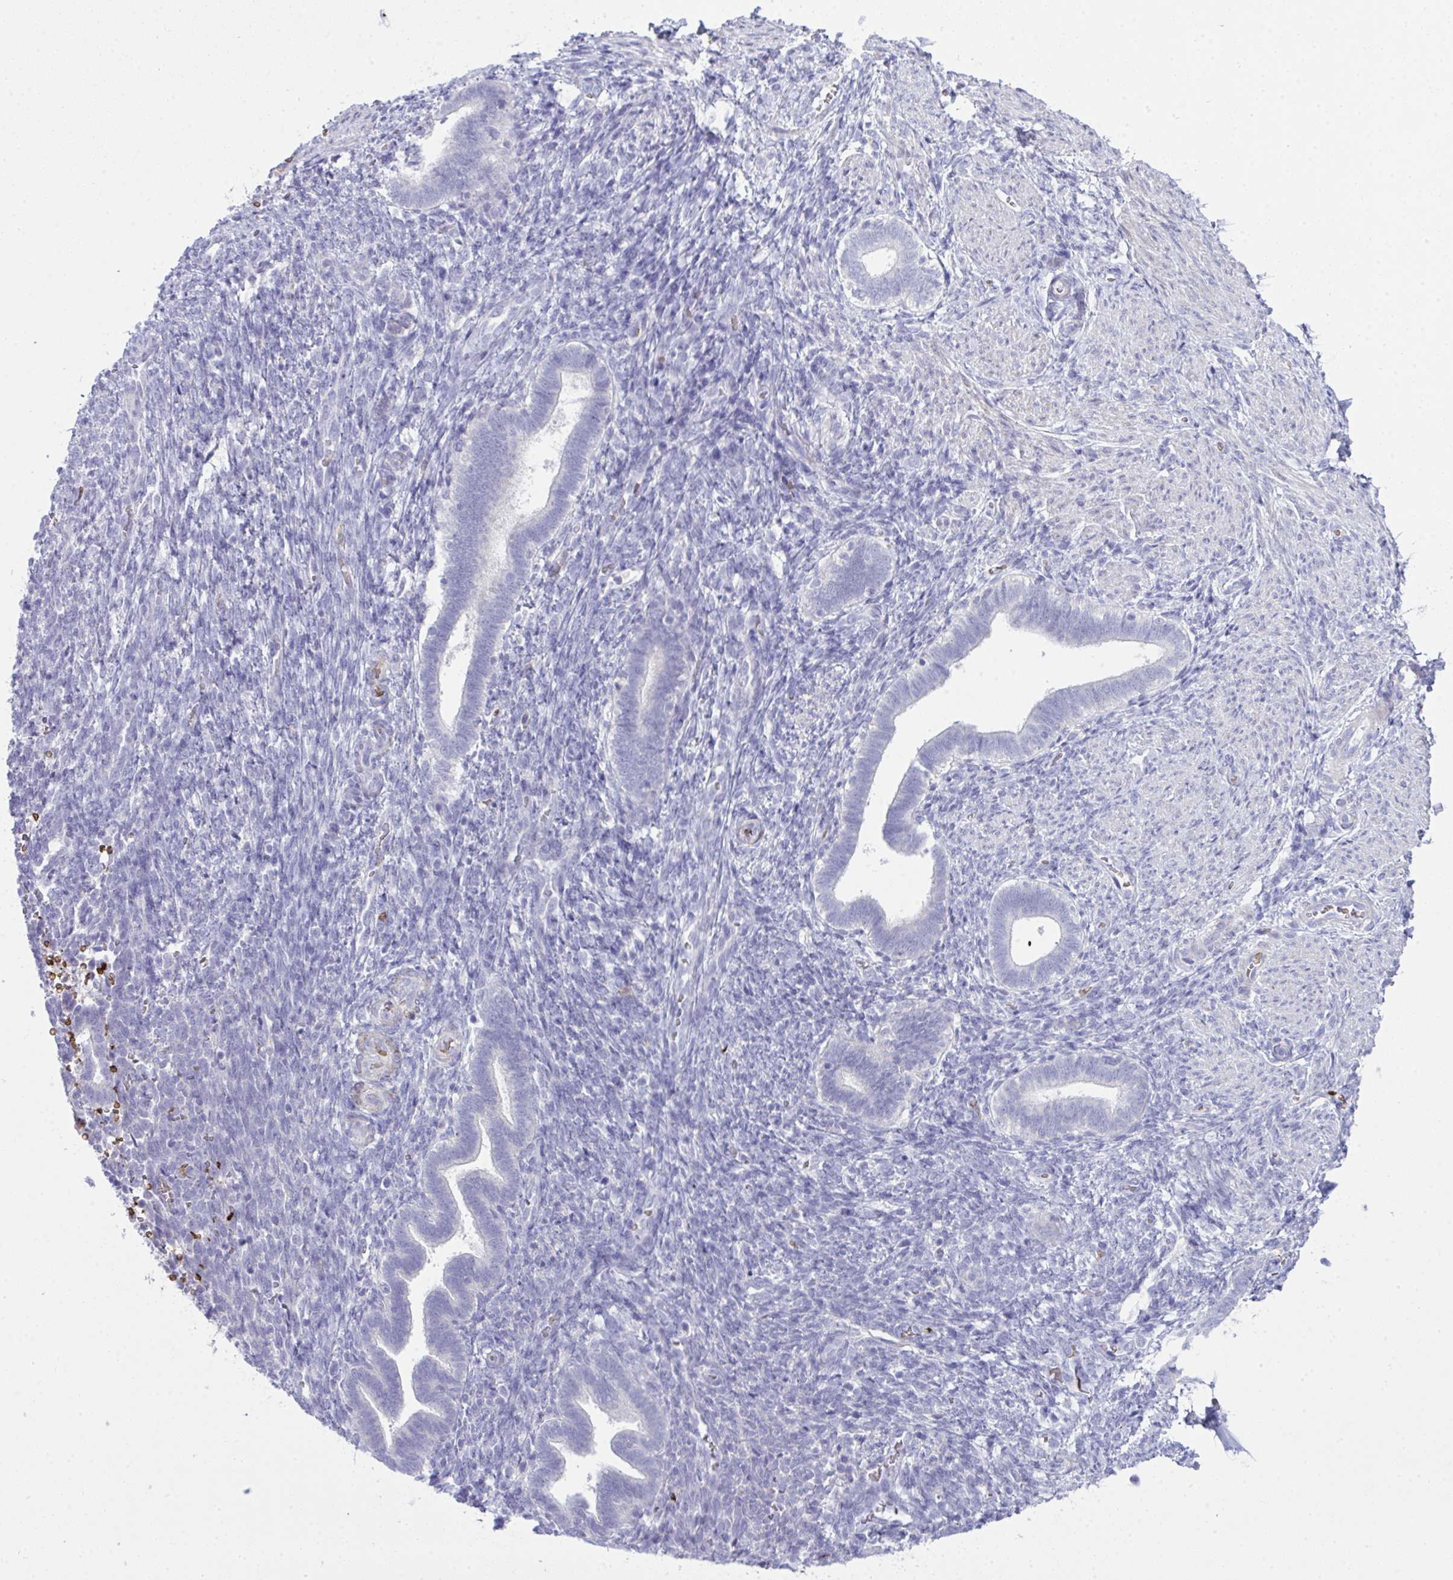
{"staining": {"intensity": "negative", "quantity": "none", "location": "none"}, "tissue": "endometrium", "cell_type": "Cells in endometrial stroma", "image_type": "normal", "snomed": [{"axis": "morphology", "description": "Normal tissue, NOS"}, {"axis": "topography", "description": "Endometrium"}], "caption": "Immunohistochemistry (IHC) photomicrograph of unremarkable endometrium: human endometrium stained with DAB (3,3'-diaminobenzidine) demonstrates no significant protein expression in cells in endometrial stroma.", "gene": "SPTB", "patient": {"sex": "female", "age": 34}}